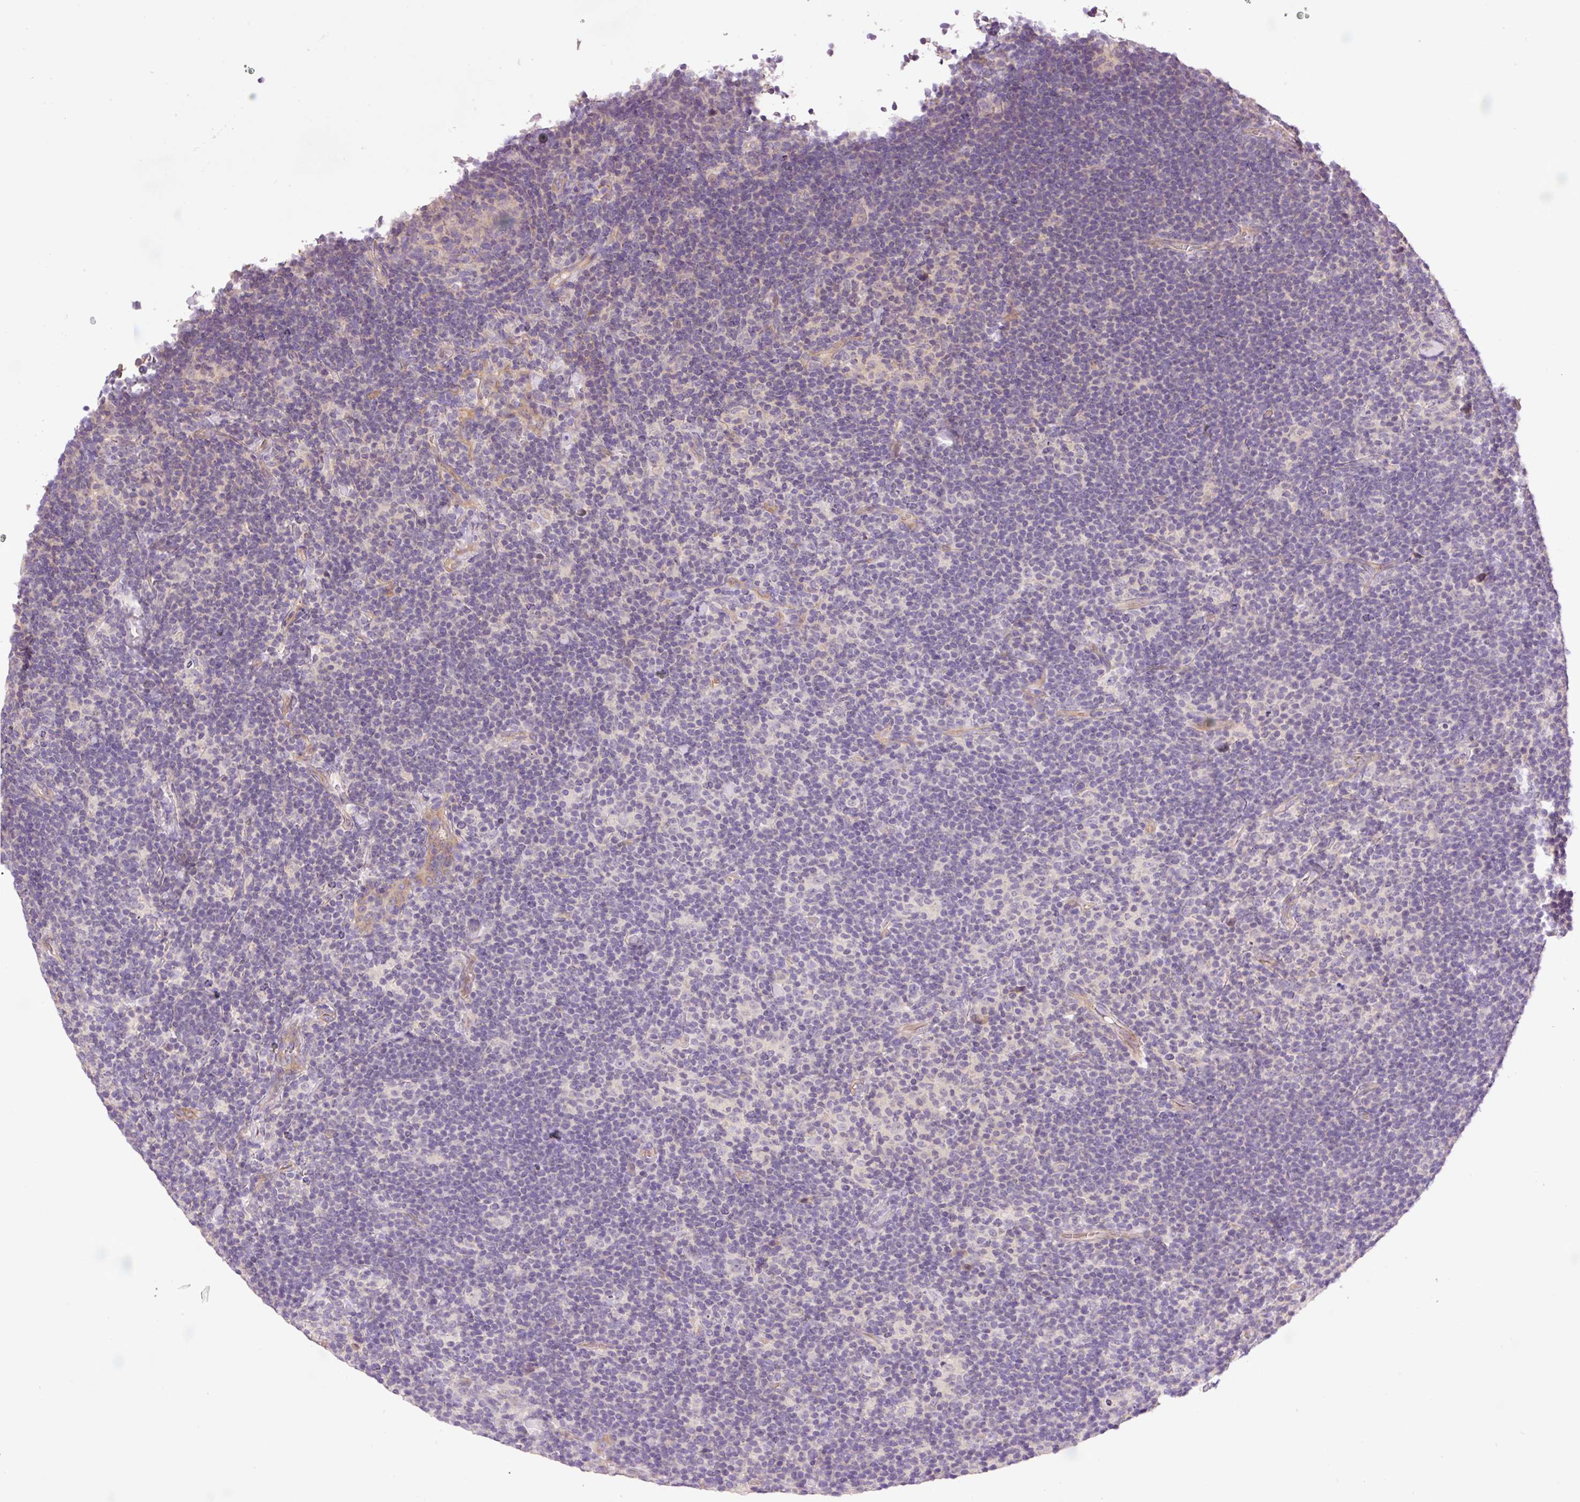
{"staining": {"intensity": "negative", "quantity": "none", "location": "none"}, "tissue": "lymphoma", "cell_type": "Tumor cells", "image_type": "cancer", "snomed": [{"axis": "morphology", "description": "Hodgkin's disease, NOS"}, {"axis": "topography", "description": "Lymph node"}], "caption": "Immunohistochemistry of lymphoma displays no expression in tumor cells.", "gene": "TMEM235", "patient": {"sex": "female", "age": 57}}